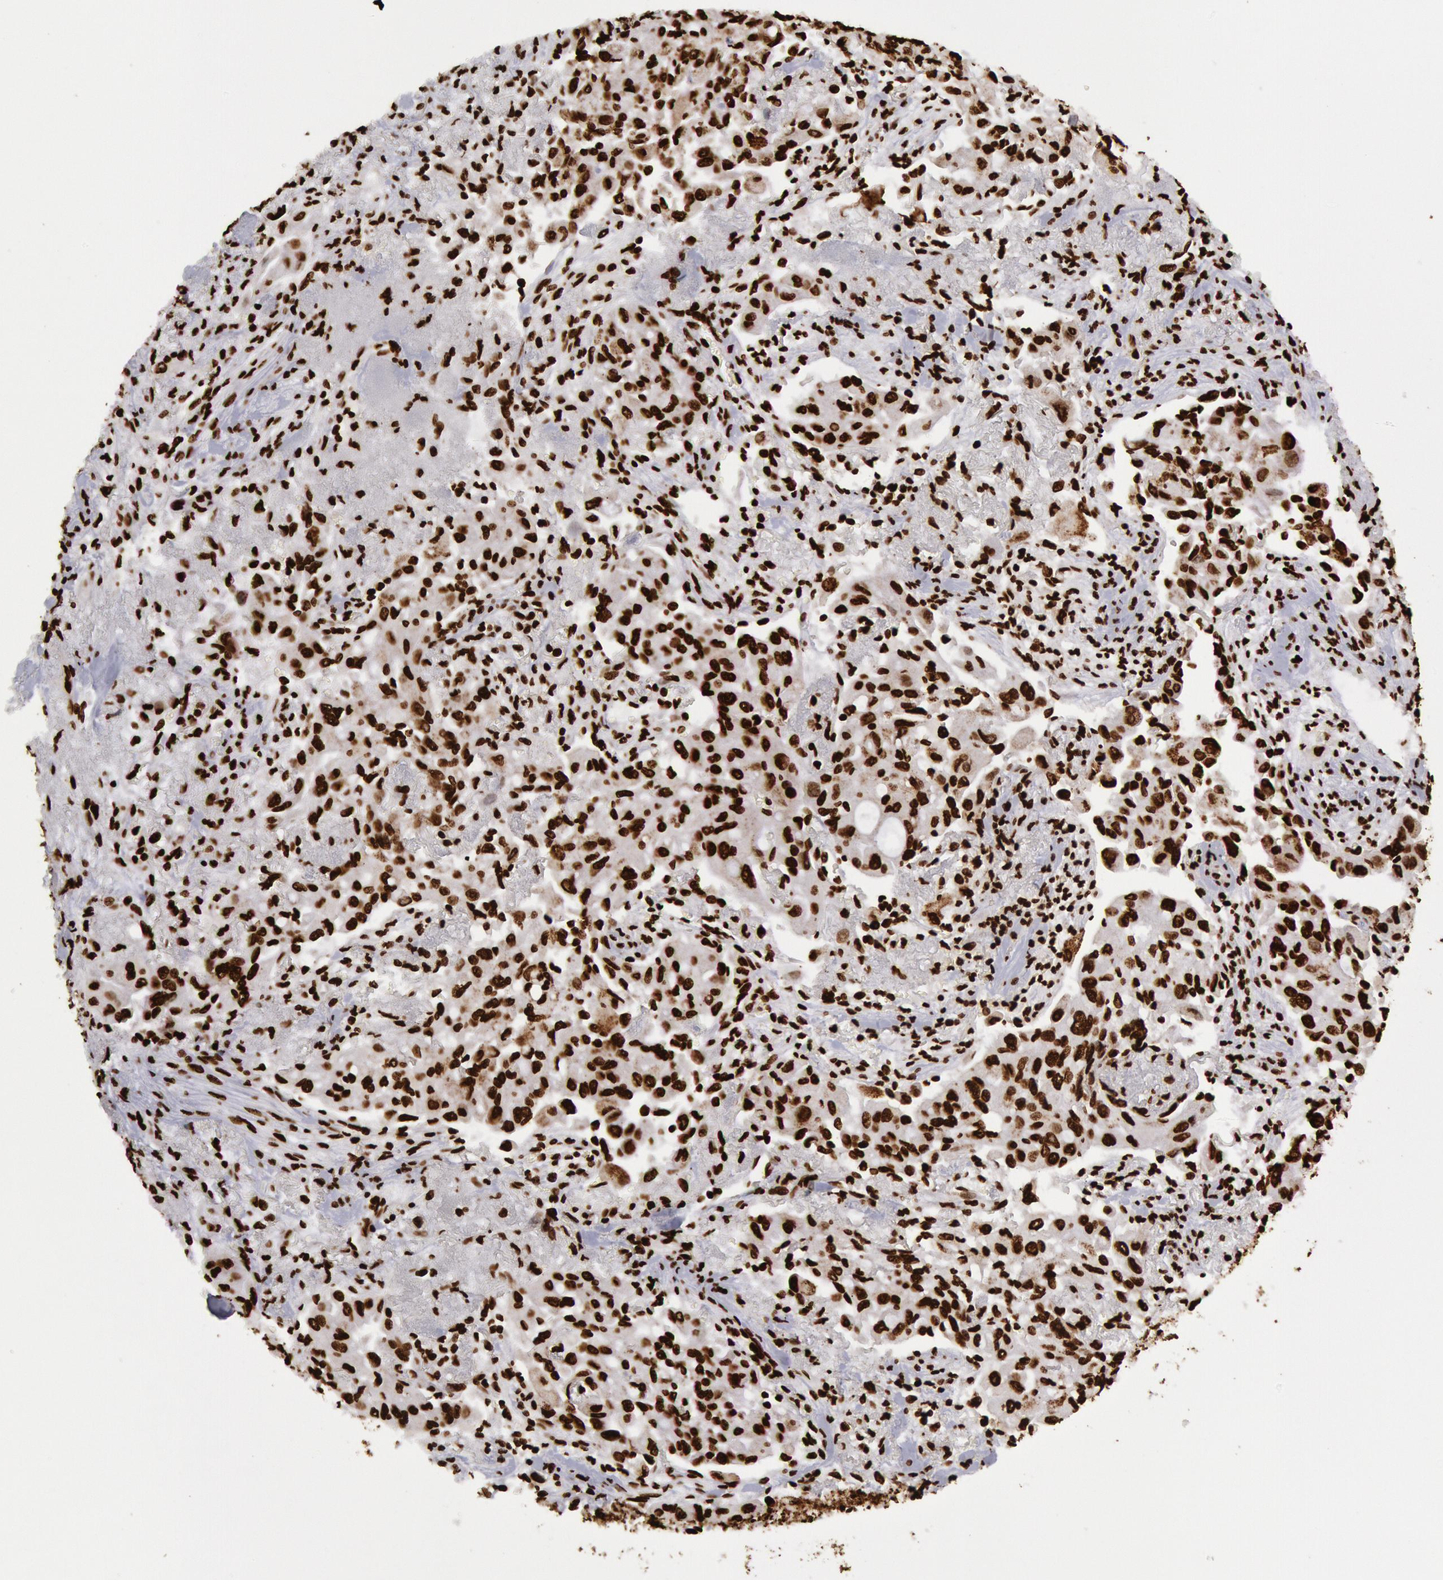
{"staining": {"intensity": "strong", "quantity": ">75%", "location": "nuclear"}, "tissue": "lung cancer", "cell_type": "Tumor cells", "image_type": "cancer", "snomed": [{"axis": "morphology", "description": "Adenocarcinoma, NOS"}, {"axis": "topography", "description": "Lung"}], "caption": "DAB immunohistochemical staining of lung adenocarcinoma reveals strong nuclear protein staining in approximately >75% of tumor cells.", "gene": "H3-4", "patient": {"sex": "male", "age": 68}}